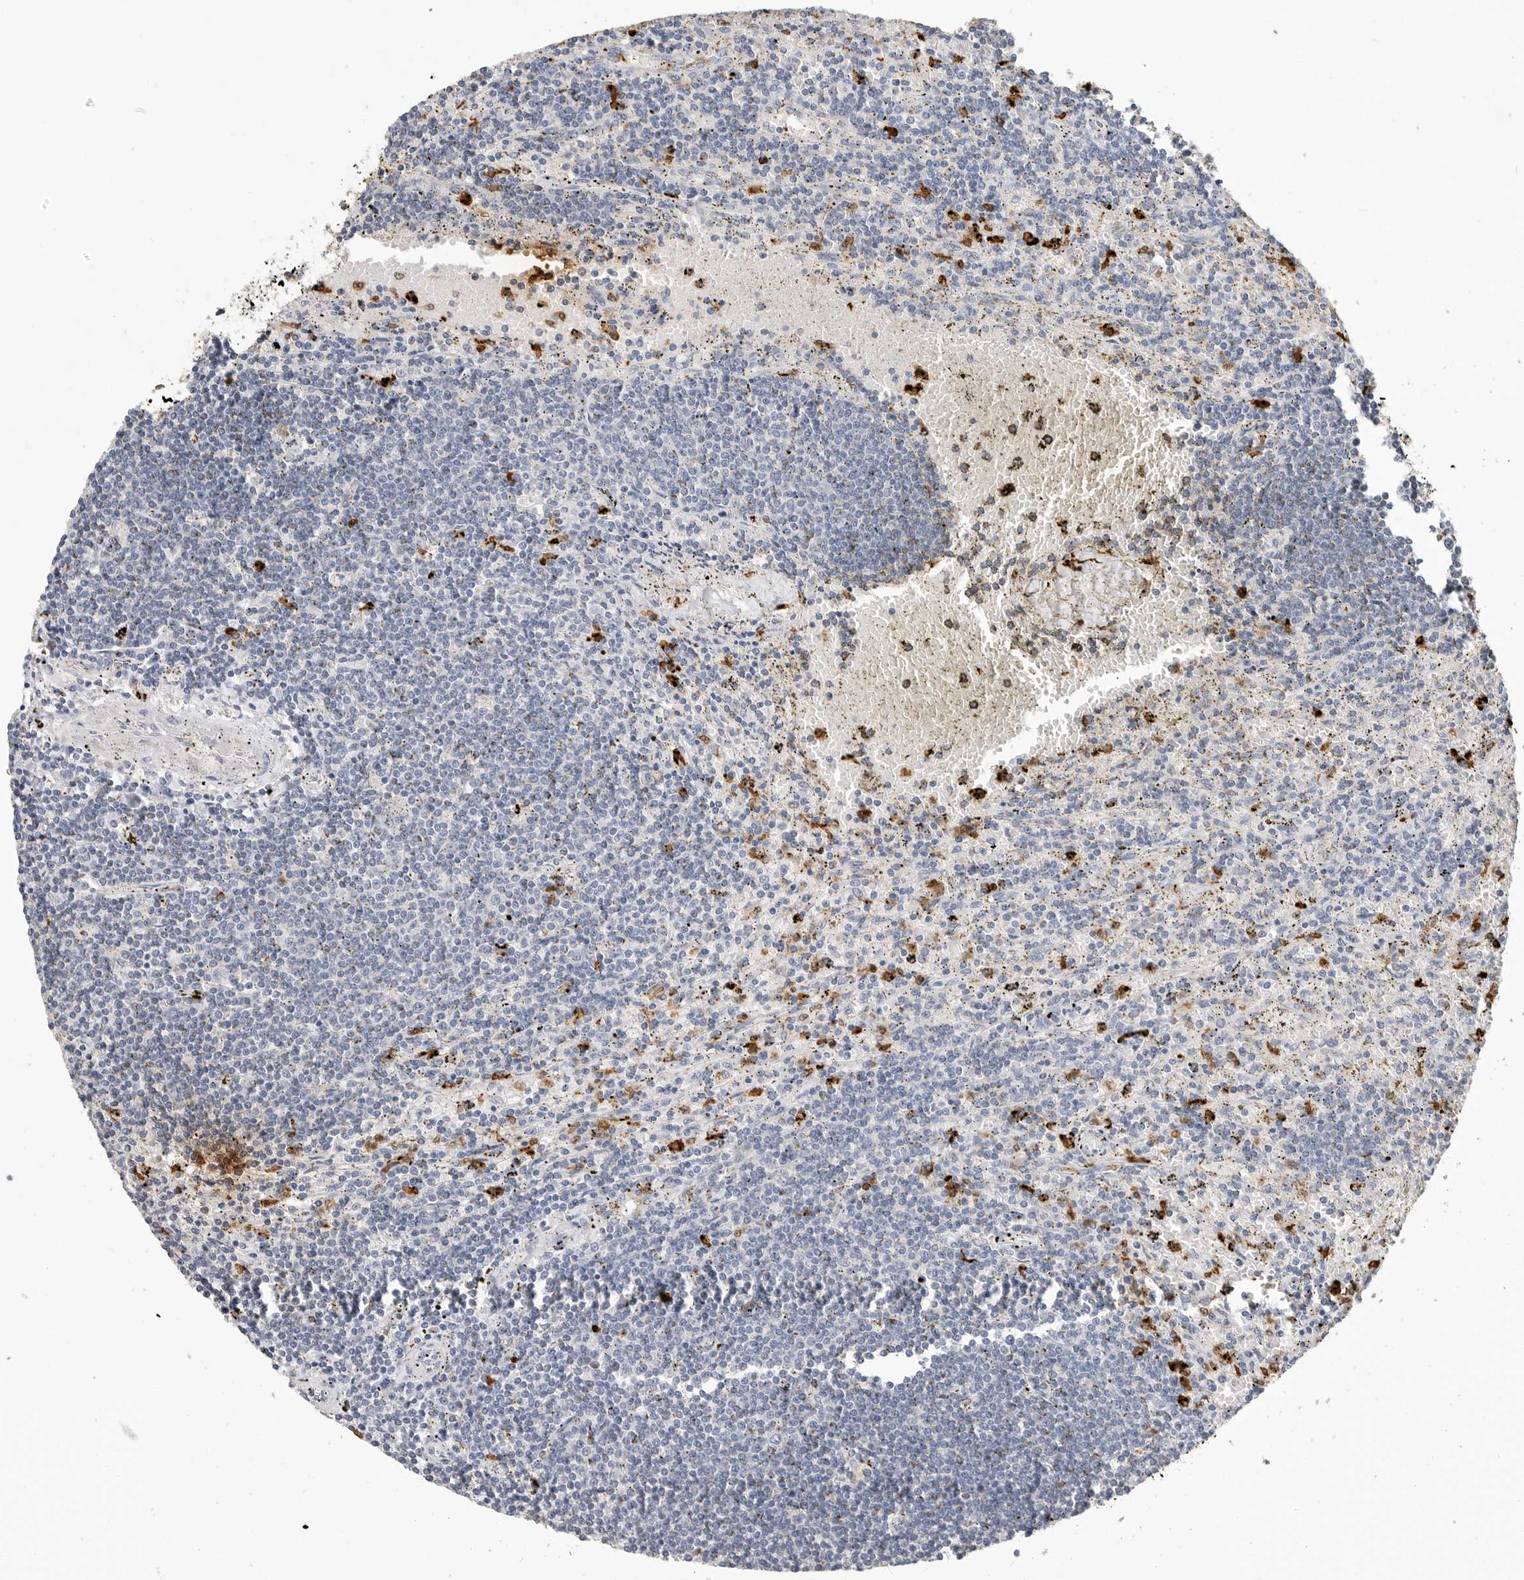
{"staining": {"intensity": "negative", "quantity": "none", "location": "none"}, "tissue": "lymphoma", "cell_type": "Tumor cells", "image_type": "cancer", "snomed": [{"axis": "morphology", "description": "Malignant lymphoma, non-Hodgkin's type, Low grade"}, {"axis": "topography", "description": "Spleen"}], "caption": "An immunohistochemistry (IHC) image of malignant lymphoma, non-Hodgkin's type (low-grade) is shown. There is no staining in tumor cells of malignant lymphoma, non-Hodgkin's type (low-grade).", "gene": "LTBR", "patient": {"sex": "male", "age": 76}}